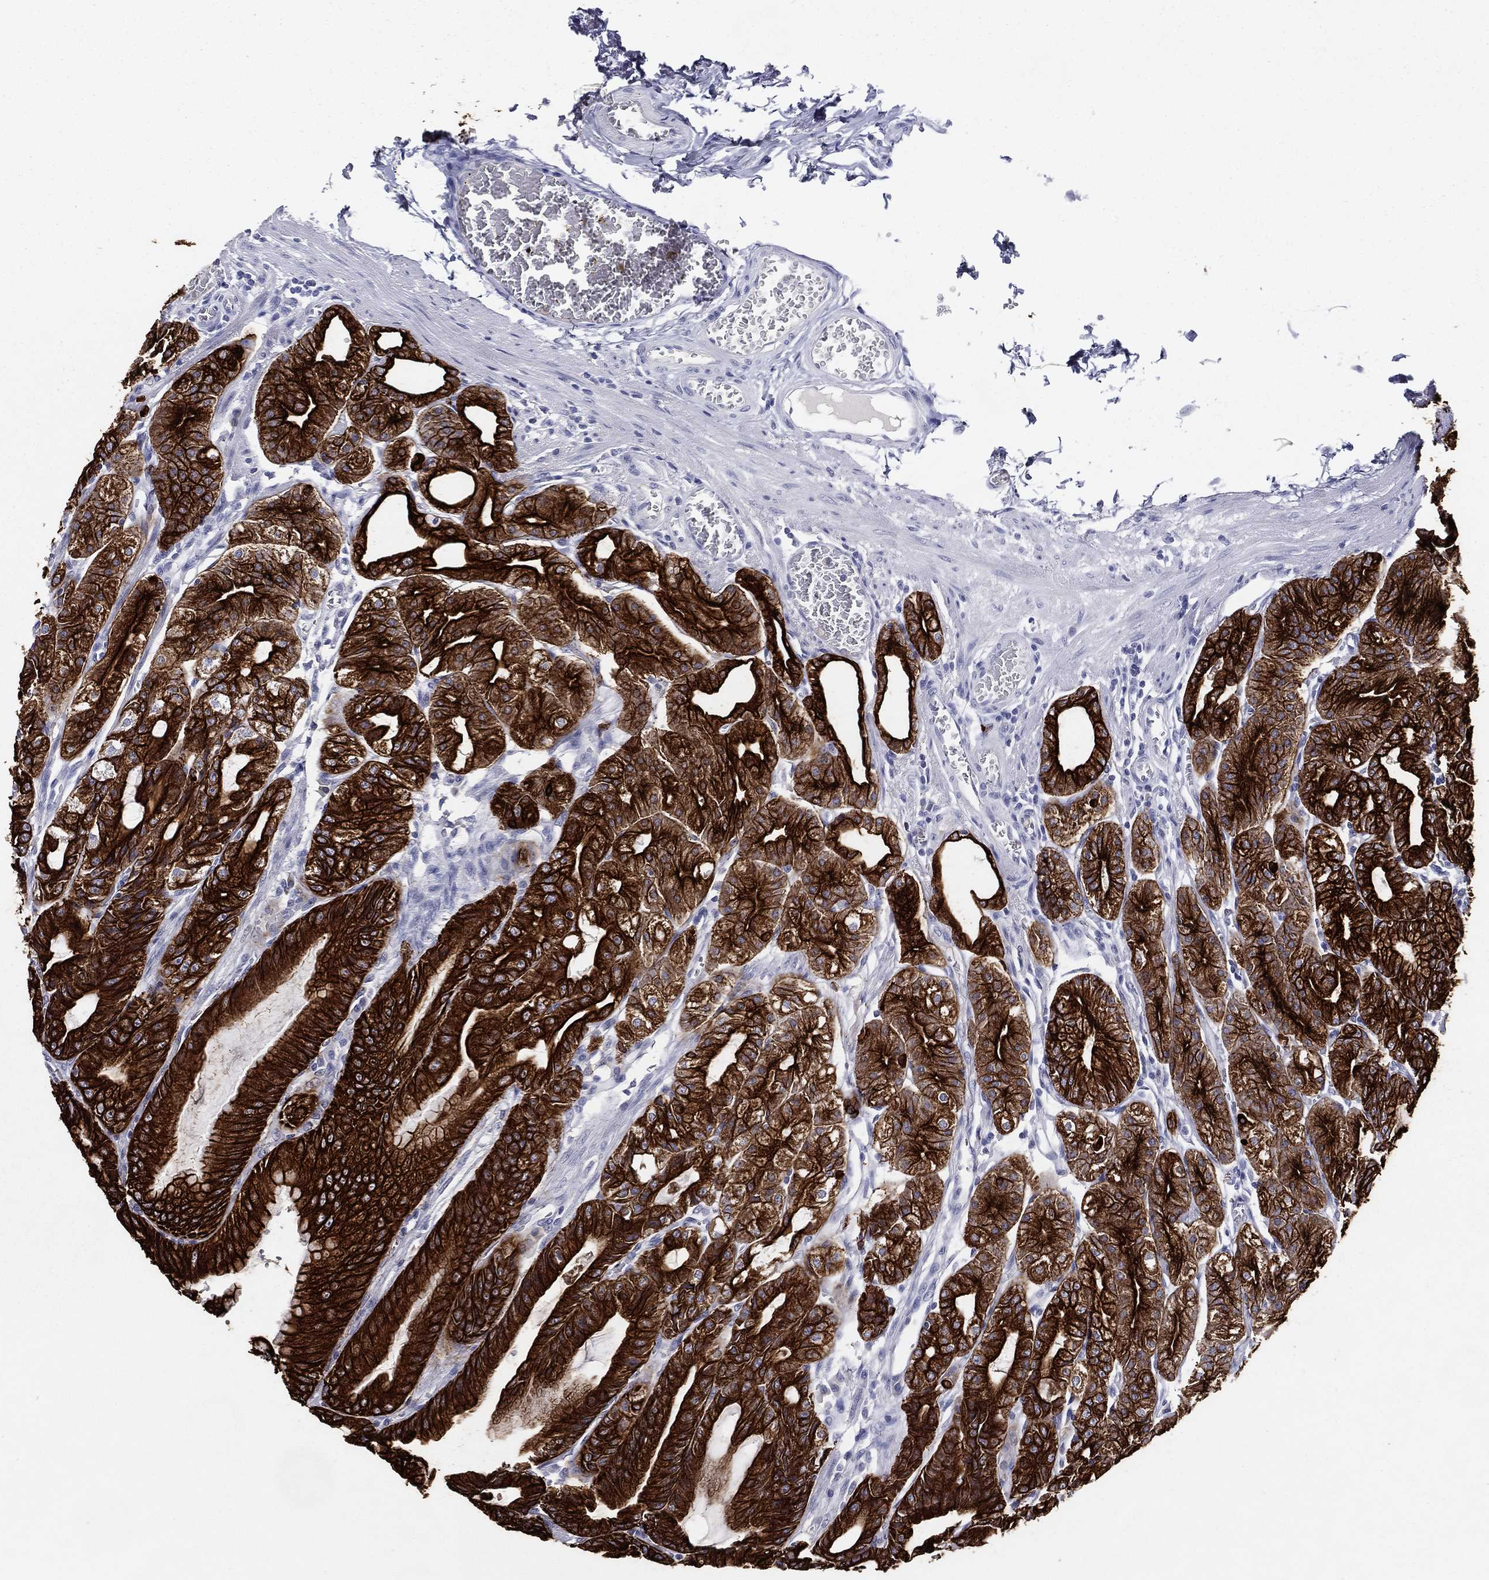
{"staining": {"intensity": "strong", "quantity": ">75%", "location": "cytoplasmic/membranous"}, "tissue": "stomach", "cell_type": "Glandular cells", "image_type": "normal", "snomed": [{"axis": "morphology", "description": "Normal tissue, NOS"}, {"axis": "topography", "description": "Stomach"}], "caption": "Immunohistochemical staining of unremarkable stomach shows strong cytoplasmic/membranous protein expression in approximately >75% of glandular cells. (brown staining indicates protein expression, while blue staining denotes nuclei).", "gene": "KRT7", "patient": {"sex": "male", "age": 71}}